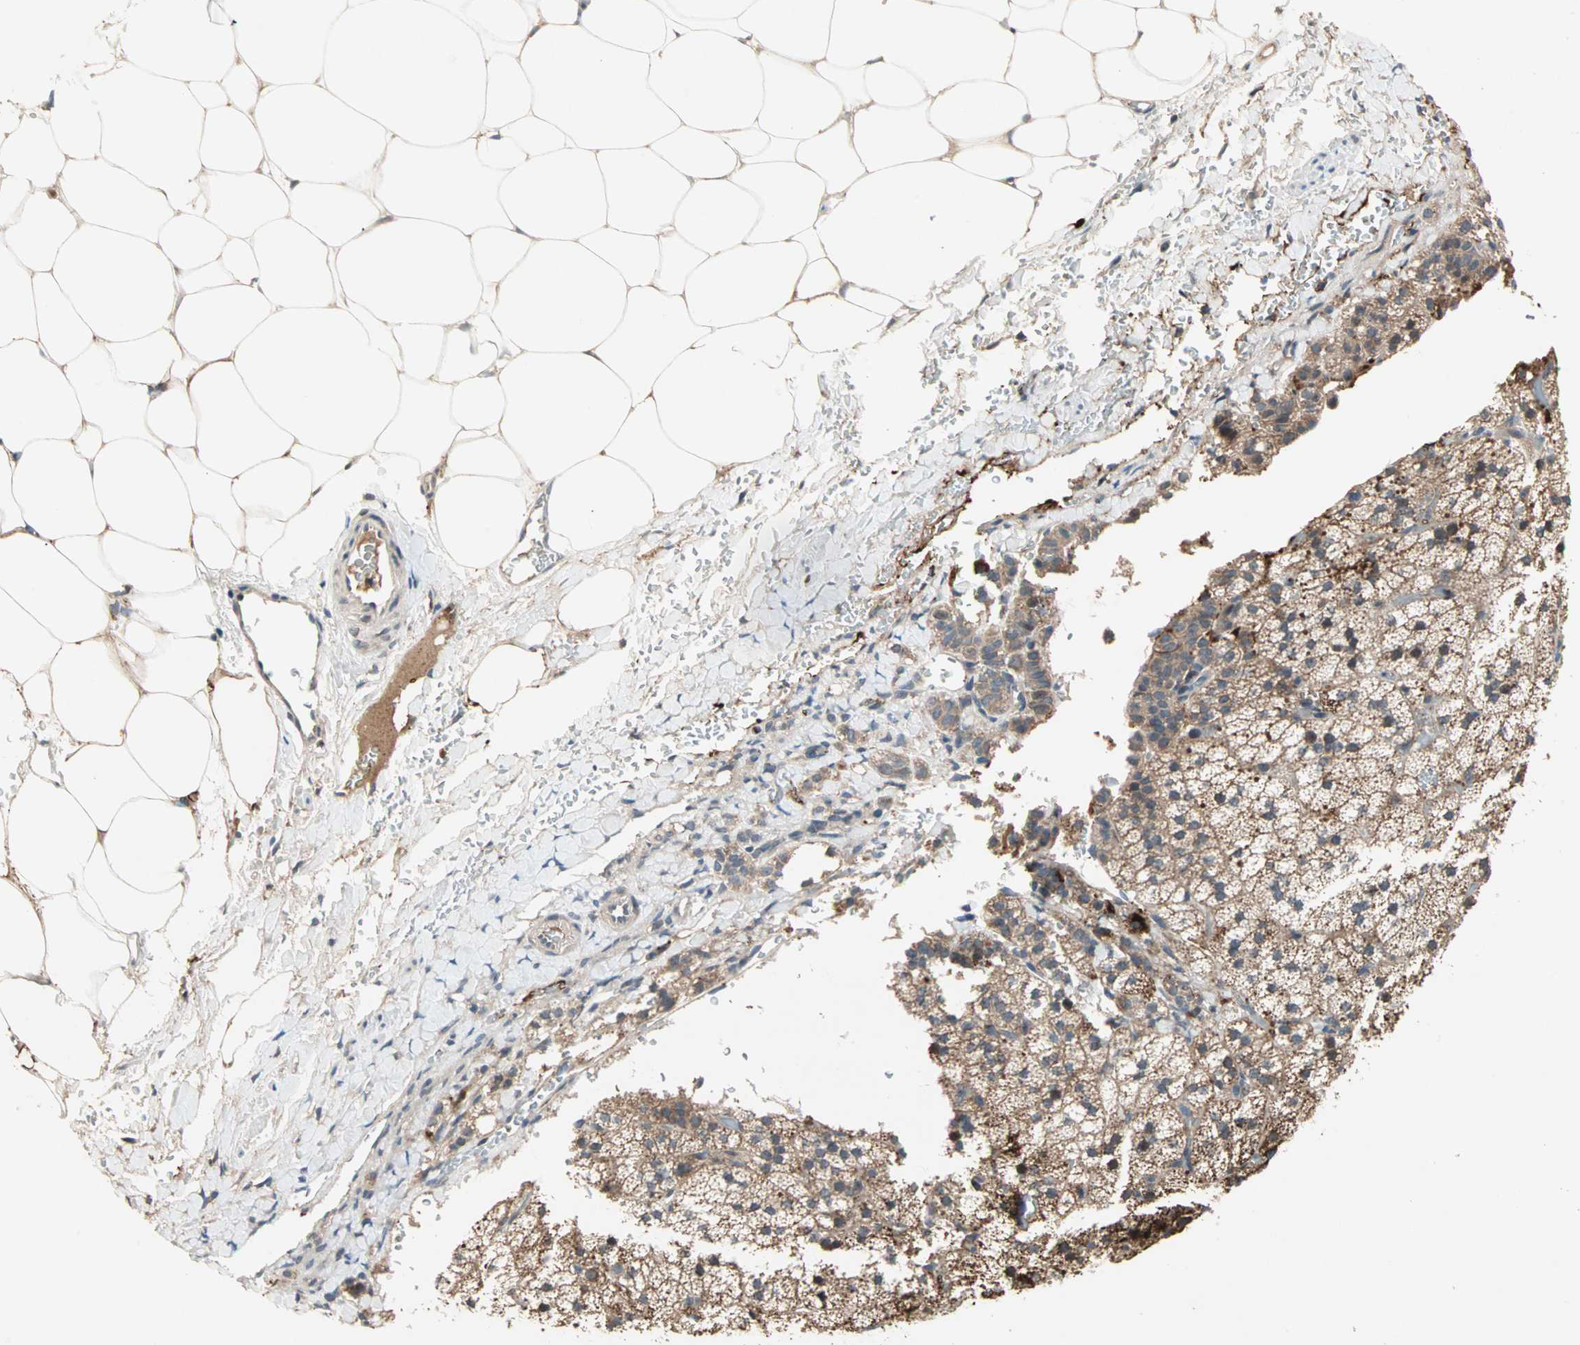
{"staining": {"intensity": "strong", "quantity": ">75%", "location": "cytoplasmic/membranous"}, "tissue": "adrenal gland", "cell_type": "Glandular cells", "image_type": "normal", "snomed": [{"axis": "morphology", "description": "Normal tissue, NOS"}, {"axis": "topography", "description": "Adrenal gland"}], "caption": "A brown stain highlights strong cytoplasmic/membranous positivity of a protein in glandular cells of normal human adrenal gland.", "gene": "PROS1", "patient": {"sex": "male", "age": 35}}